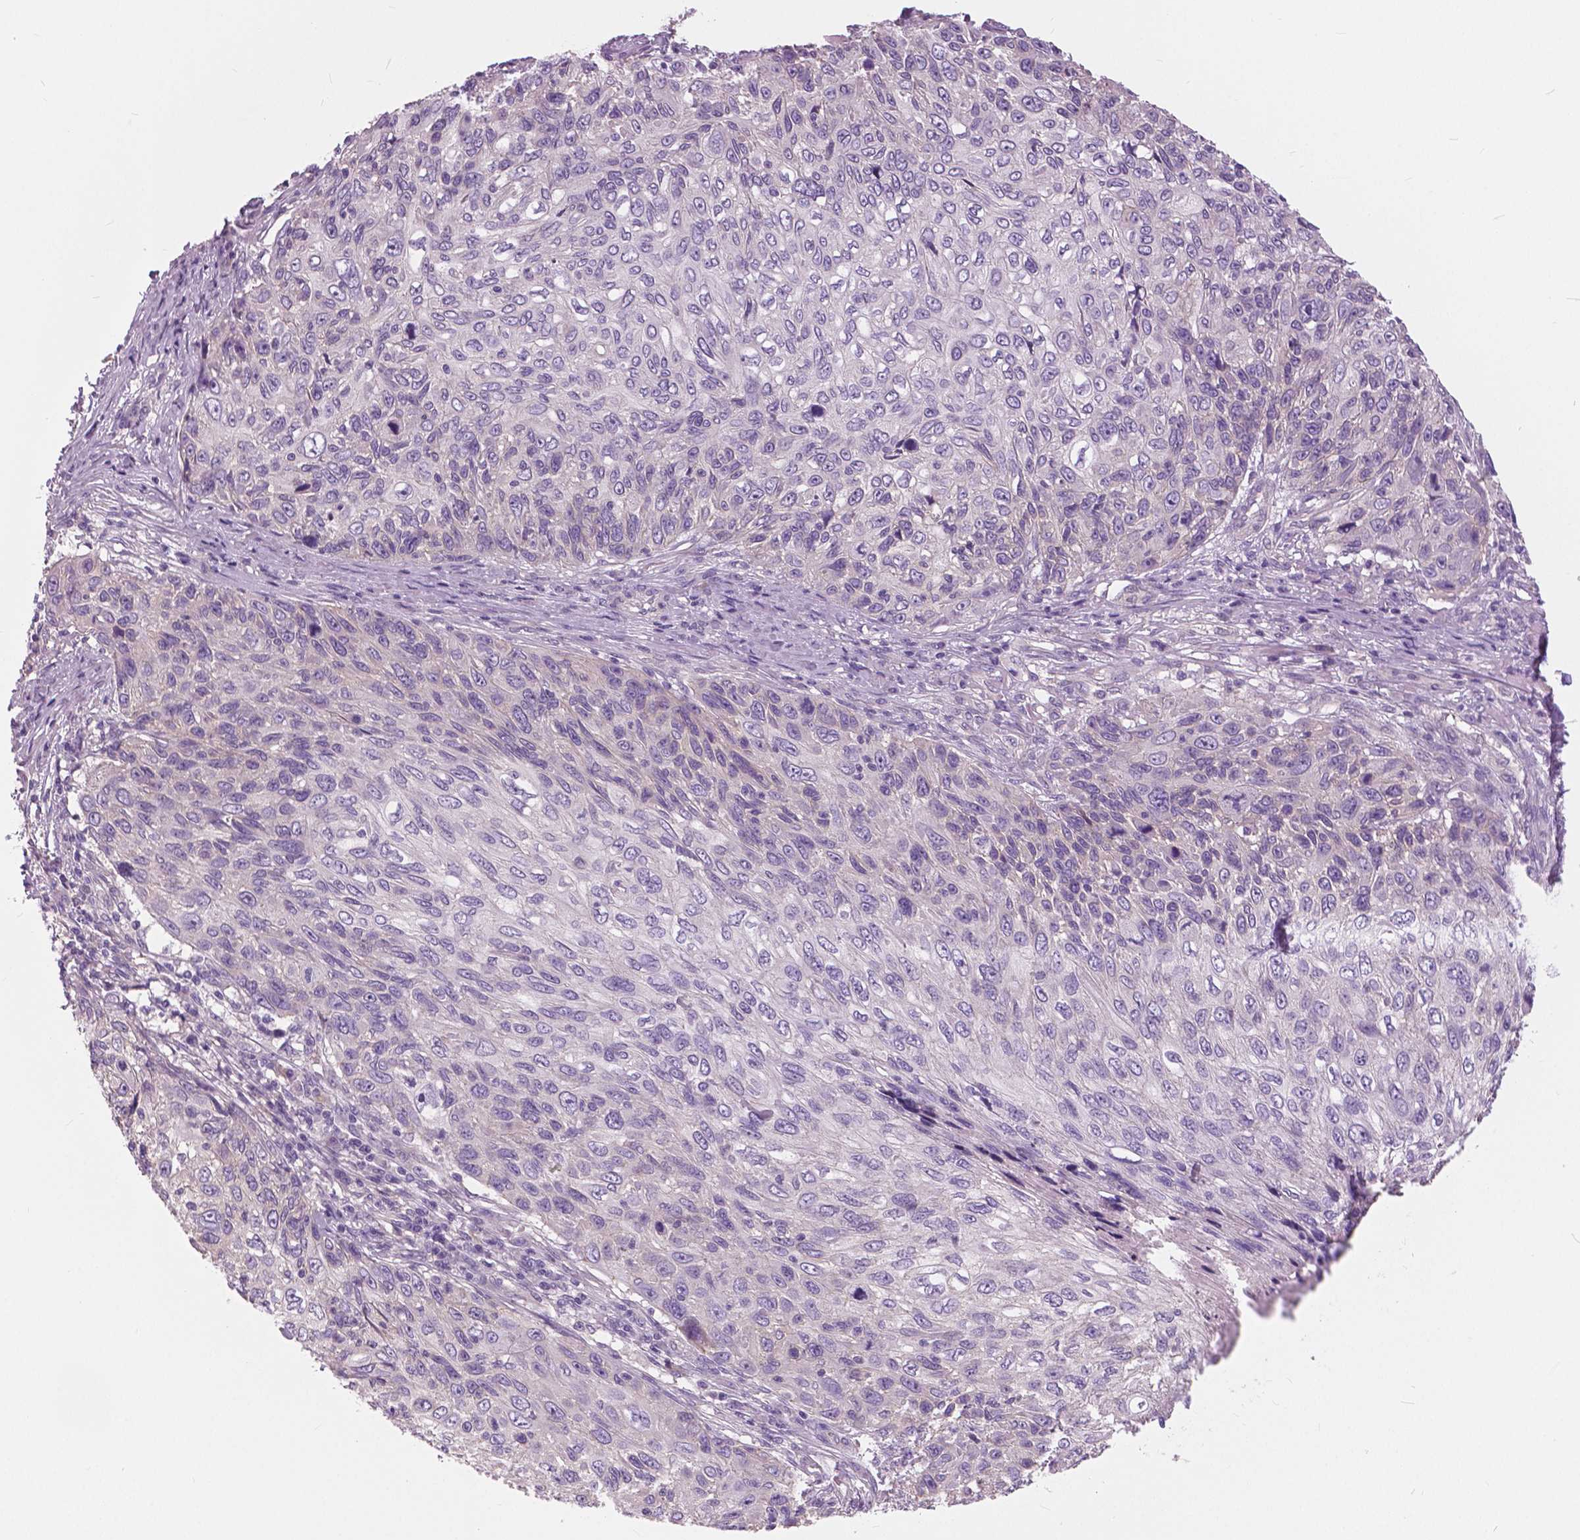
{"staining": {"intensity": "negative", "quantity": "none", "location": "none"}, "tissue": "skin cancer", "cell_type": "Tumor cells", "image_type": "cancer", "snomed": [{"axis": "morphology", "description": "Squamous cell carcinoma, NOS"}, {"axis": "topography", "description": "Skin"}], "caption": "Tumor cells are negative for protein expression in human skin squamous cell carcinoma. Nuclei are stained in blue.", "gene": "SERPINI1", "patient": {"sex": "male", "age": 92}}